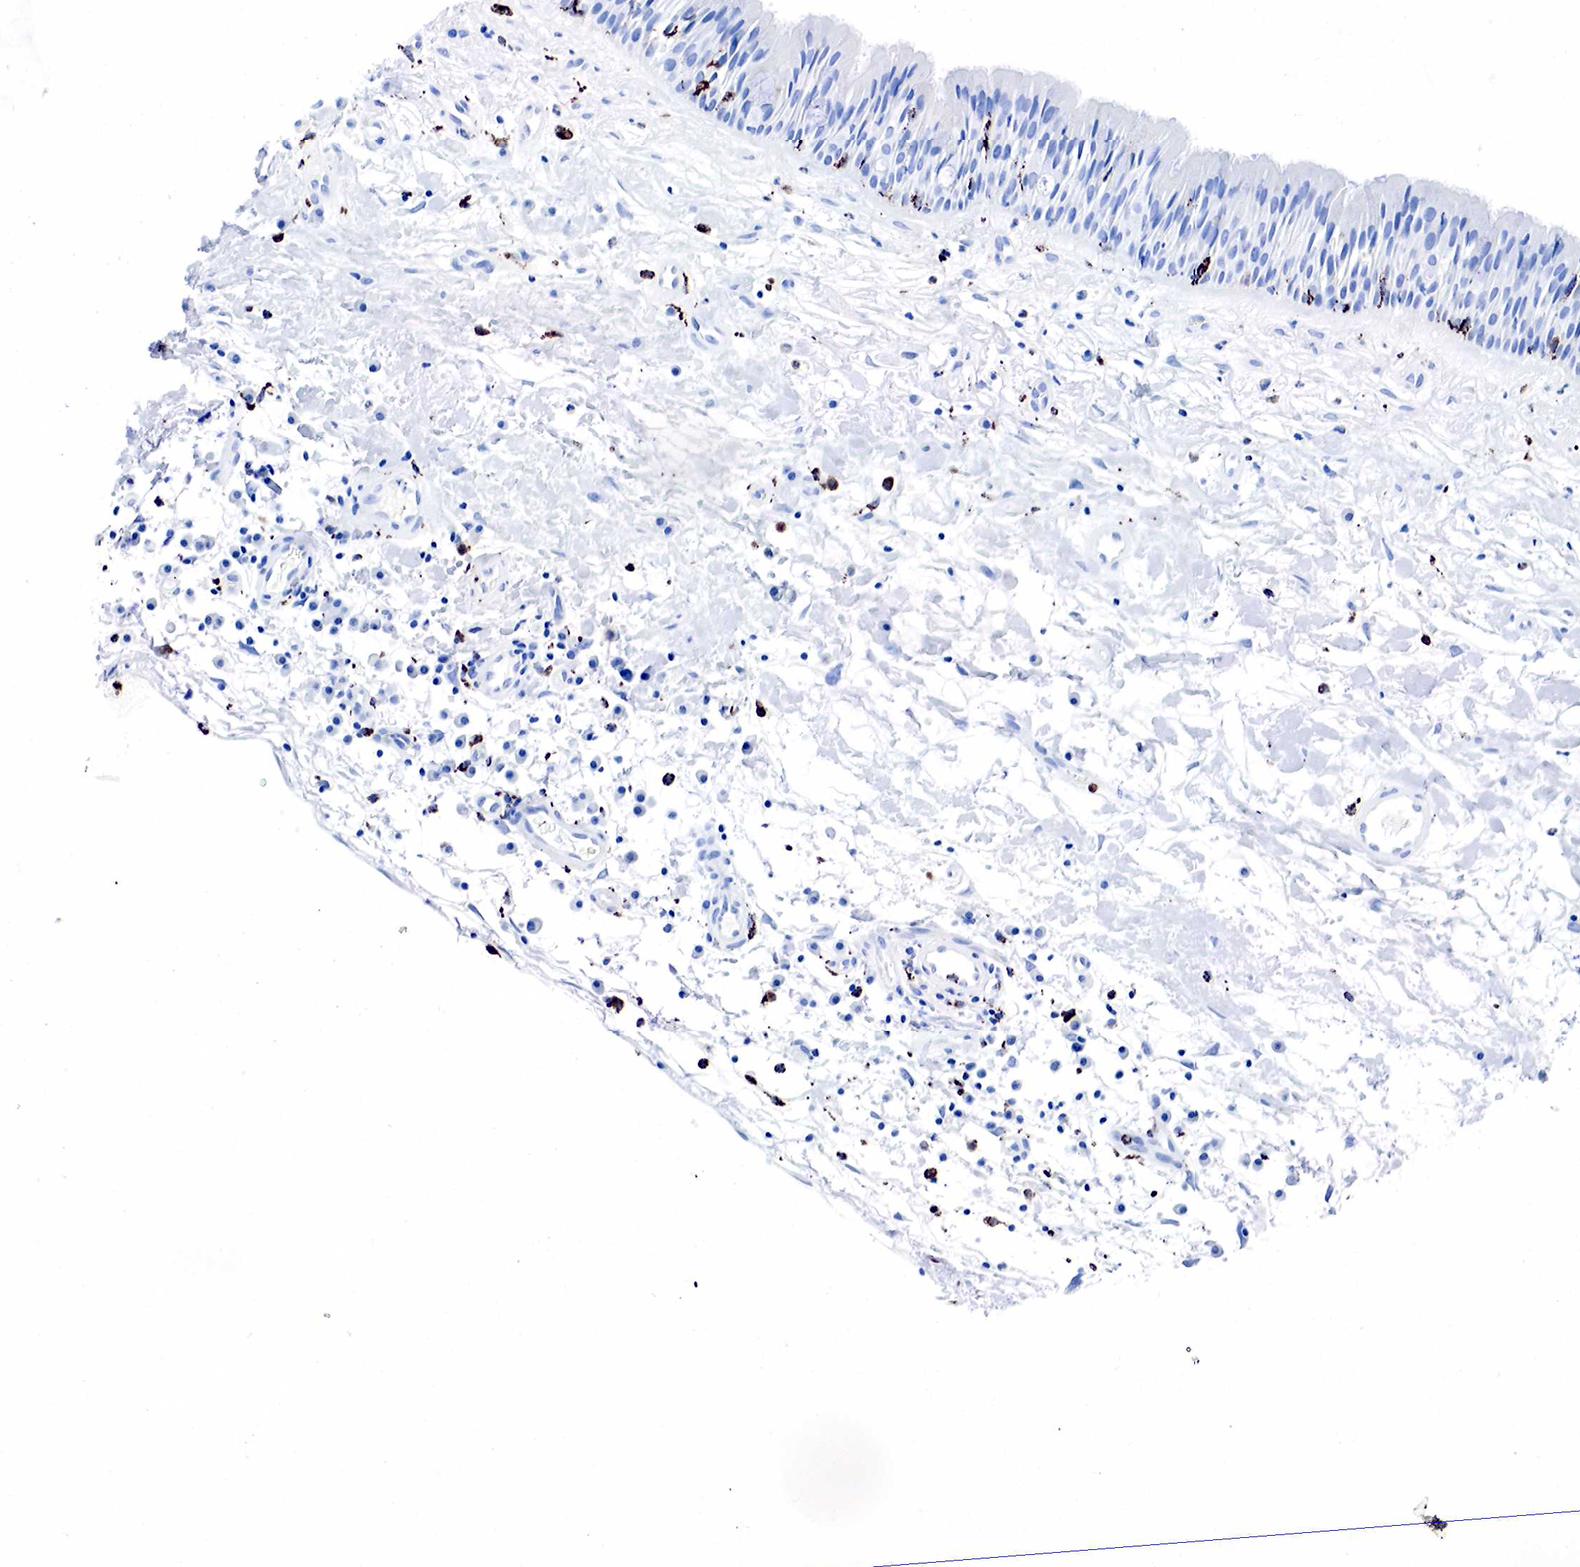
{"staining": {"intensity": "negative", "quantity": "none", "location": "none"}, "tissue": "nasopharynx", "cell_type": "Respiratory epithelial cells", "image_type": "normal", "snomed": [{"axis": "morphology", "description": "Normal tissue, NOS"}, {"axis": "topography", "description": "Nasopharynx"}], "caption": "This is an immunohistochemistry (IHC) photomicrograph of benign nasopharynx. There is no expression in respiratory epithelial cells.", "gene": "CD68", "patient": {"sex": "male", "age": 13}}